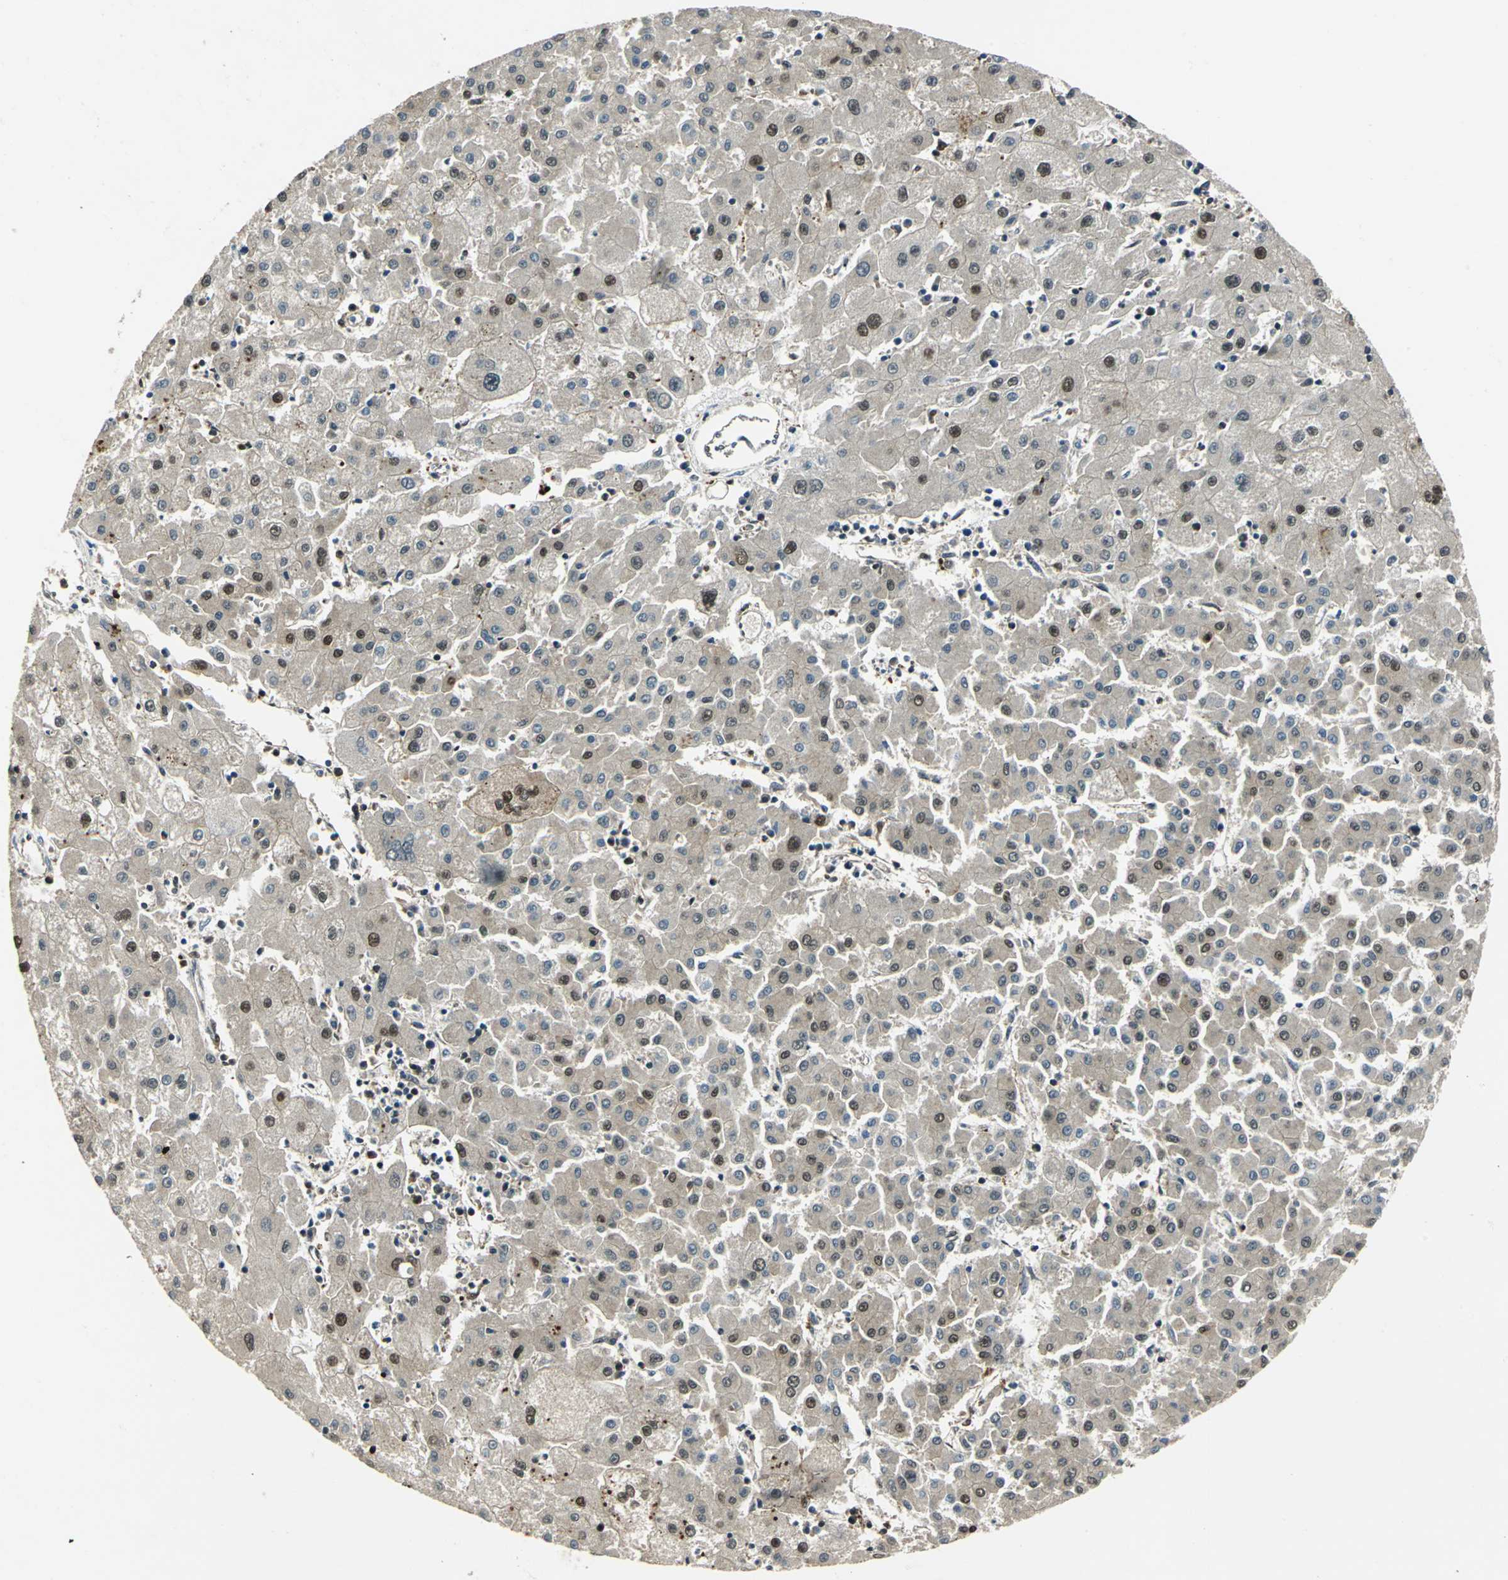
{"staining": {"intensity": "weak", "quantity": "<25%", "location": "cytoplasmic/membranous,nuclear"}, "tissue": "liver cancer", "cell_type": "Tumor cells", "image_type": "cancer", "snomed": [{"axis": "morphology", "description": "Carcinoma, Hepatocellular, NOS"}, {"axis": "topography", "description": "Liver"}], "caption": "IHC image of neoplastic tissue: liver cancer stained with DAB displays no significant protein expression in tumor cells.", "gene": "PPP1R13L", "patient": {"sex": "male", "age": 72}}